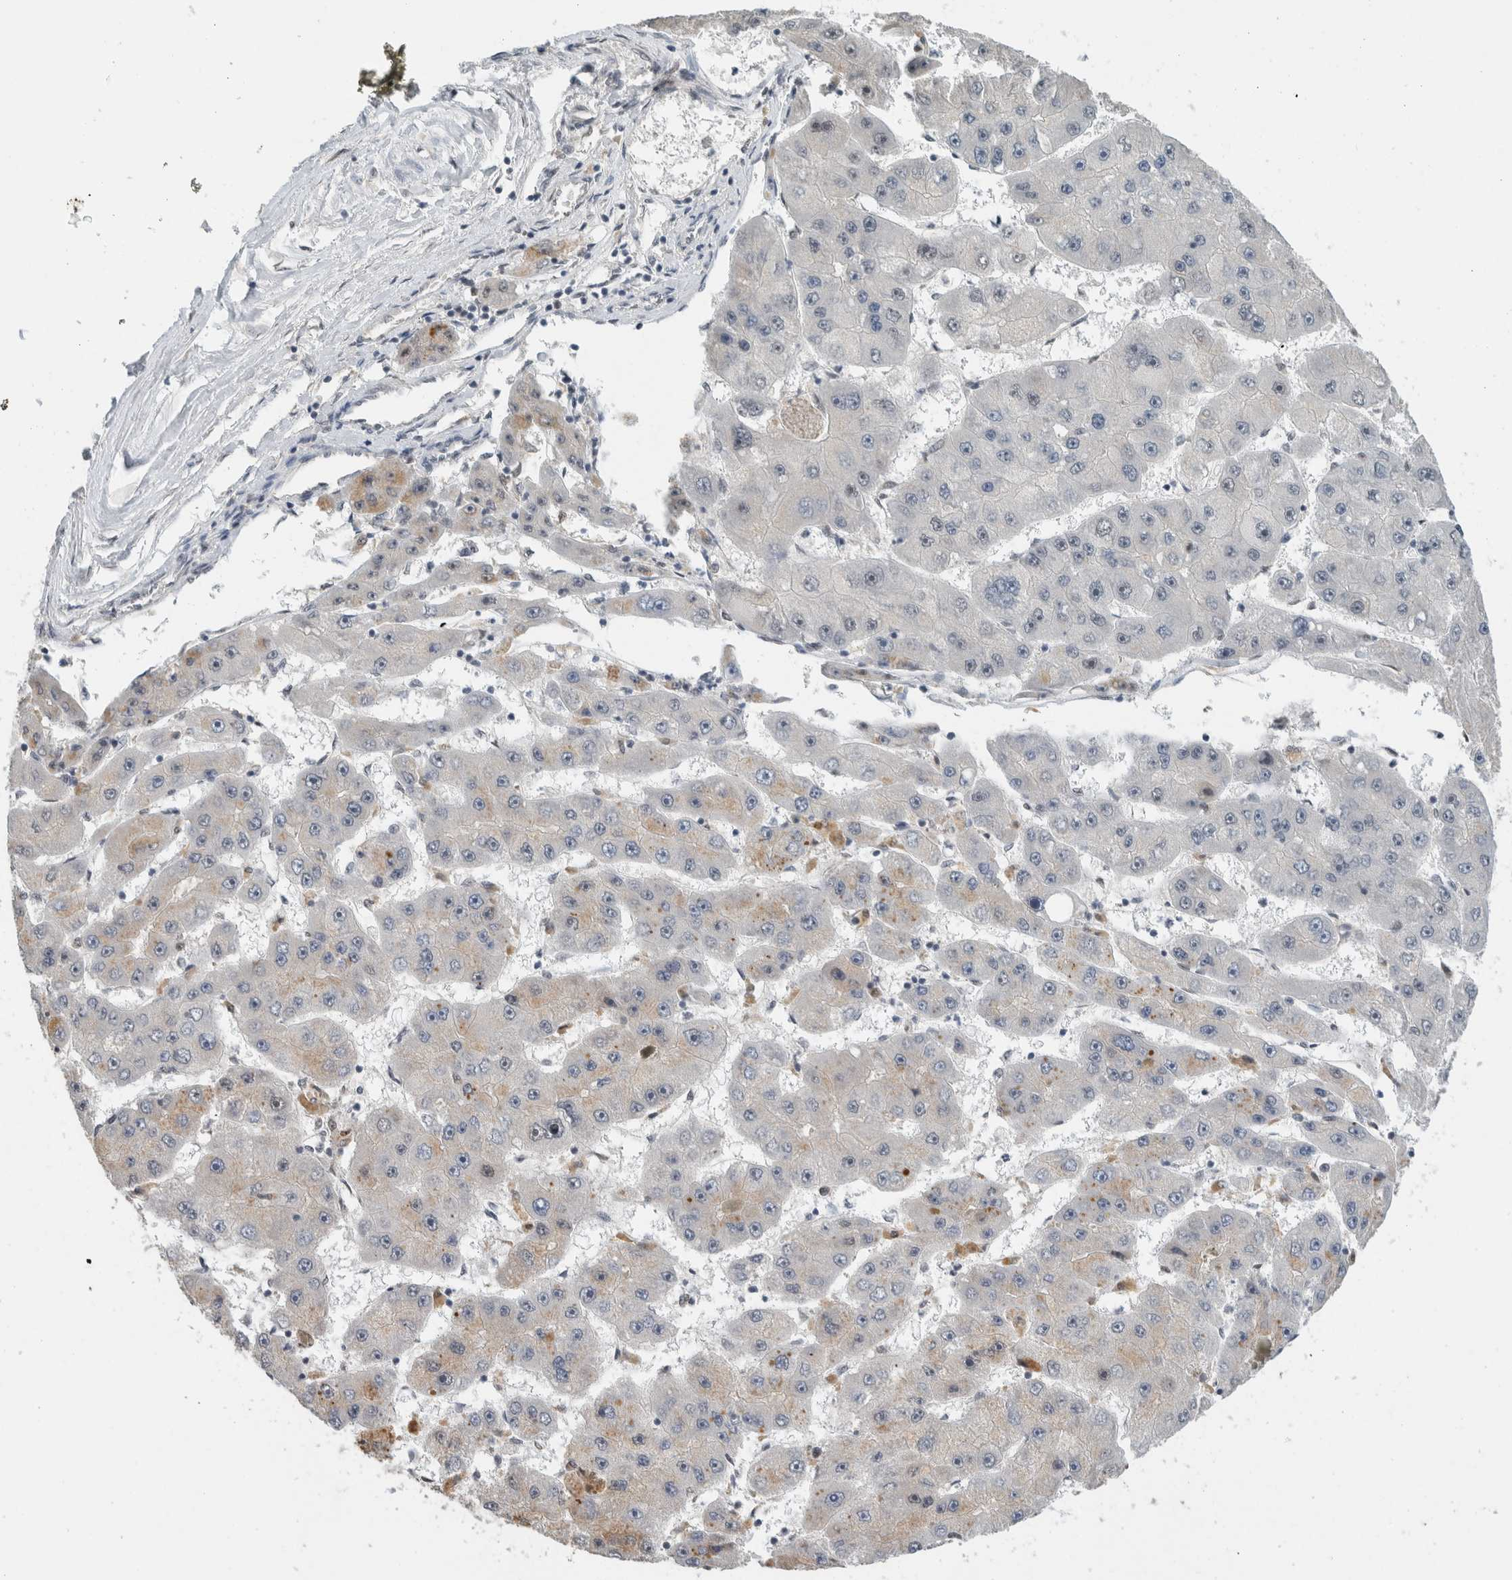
{"staining": {"intensity": "negative", "quantity": "none", "location": "none"}, "tissue": "liver cancer", "cell_type": "Tumor cells", "image_type": "cancer", "snomed": [{"axis": "morphology", "description": "Carcinoma, Hepatocellular, NOS"}, {"axis": "topography", "description": "Liver"}], "caption": "This micrograph is of liver cancer (hepatocellular carcinoma) stained with immunohistochemistry (IHC) to label a protein in brown with the nuclei are counter-stained blue. There is no expression in tumor cells. (DAB IHC, high magnification).", "gene": "DDX42", "patient": {"sex": "female", "age": 61}}